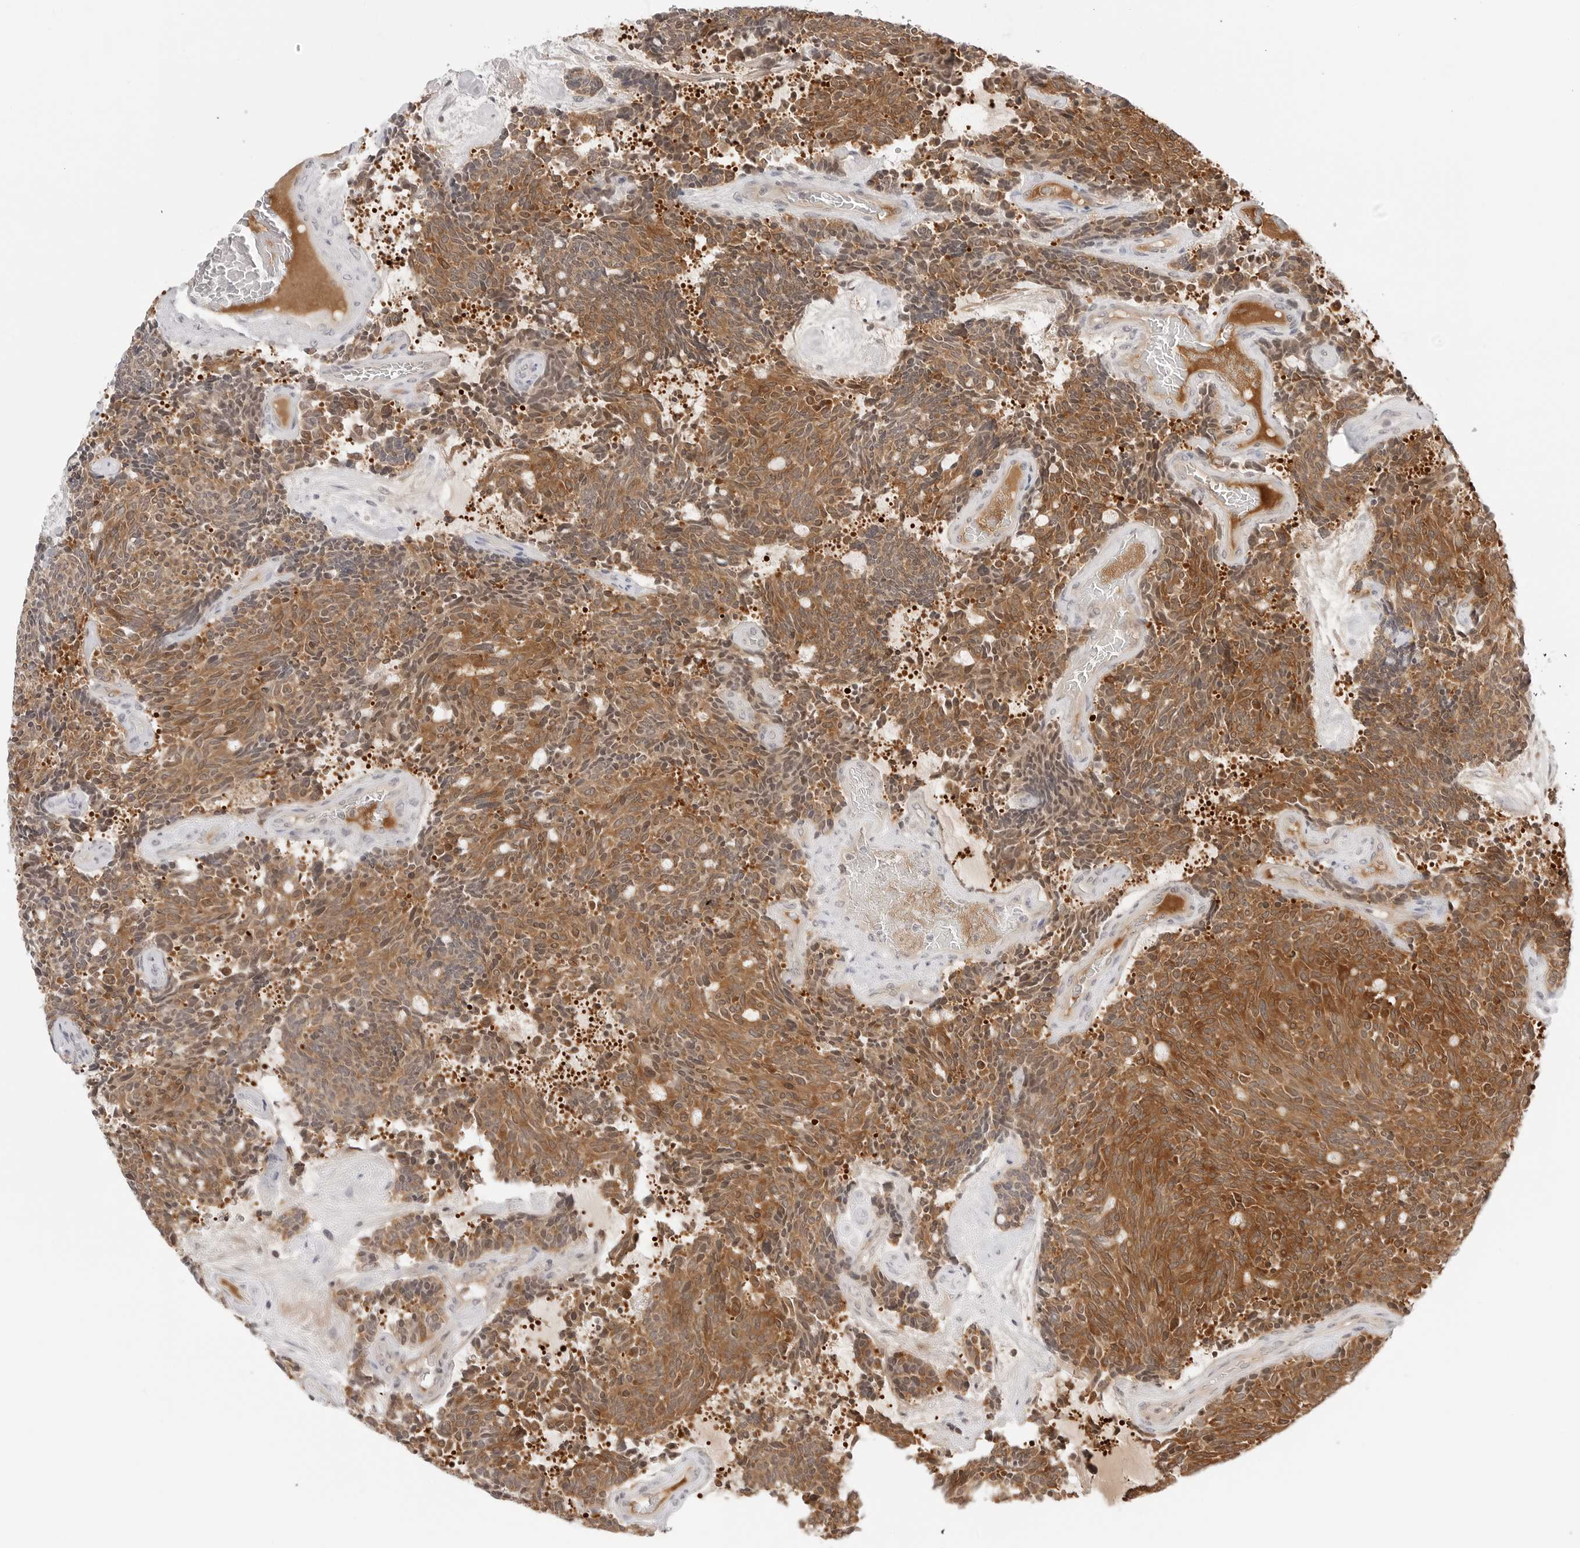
{"staining": {"intensity": "moderate", "quantity": ">75%", "location": "cytoplasmic/membranous"}, "tissue": "carcinoid", "cell_type": "Tumor cells", "image_type": "cancer", "snomed": [{"axis": "morphology", "description": "Carcinoid, malignant, NOS"}, {"axis": "topography", "description": "Pancreas"}], "caption": "Immunohistochemistry (IHC) of human carcinoid exhibits medium levels of moderate cytoplasmic/membranous staining in approximately >75% of tumor cells.", "gene": "NUDC", "patient": {"sex": "female", "age": 54}}